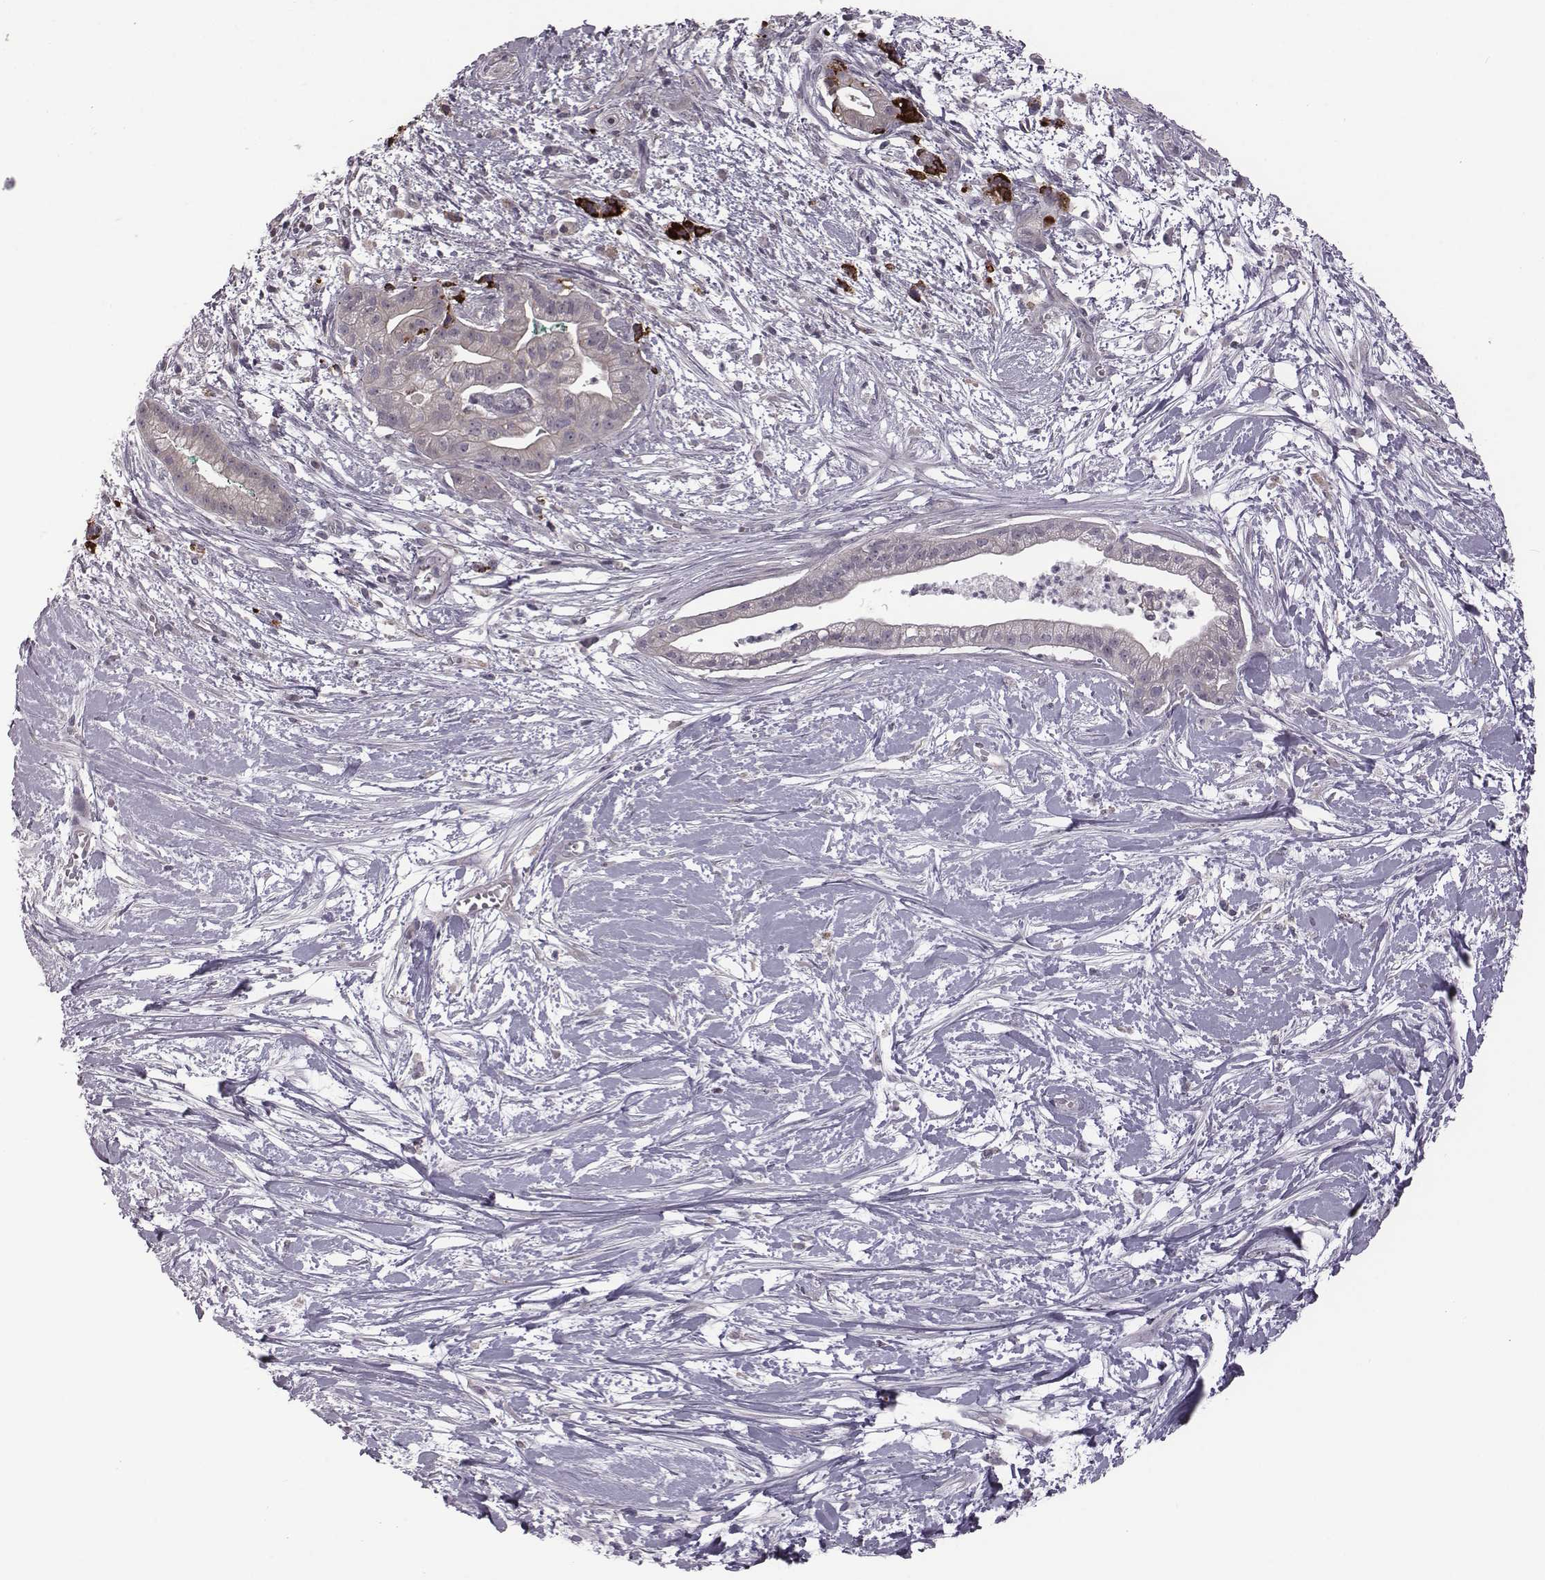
{"staining": {"intensity": "negative", "quantity": "none", "location": "none"}, "tissue": "pancreatic cancer", "cell_type": "Tumor cells", "image_type": "cancer", "snomed": [{"axis": "morphology", "description": "Normal tissue, NOS"}, {"axis": "morphology", "description": "Adenocarcinoma, NOS"}, {"axis": "topography", "description": "Lymph node"}, {"axis": "topography", "description": "Pancreas"}], "caption": "IHC histopathology image of neoplastic tissue: human pancreatic cancer (adenocarcinoma) stained with DAB reveals no significant protein expression in tumor cells. (DAB IHC, high magnification).", "gene": "BICDL1", "patient": {"sex": "female", "age": 58}}